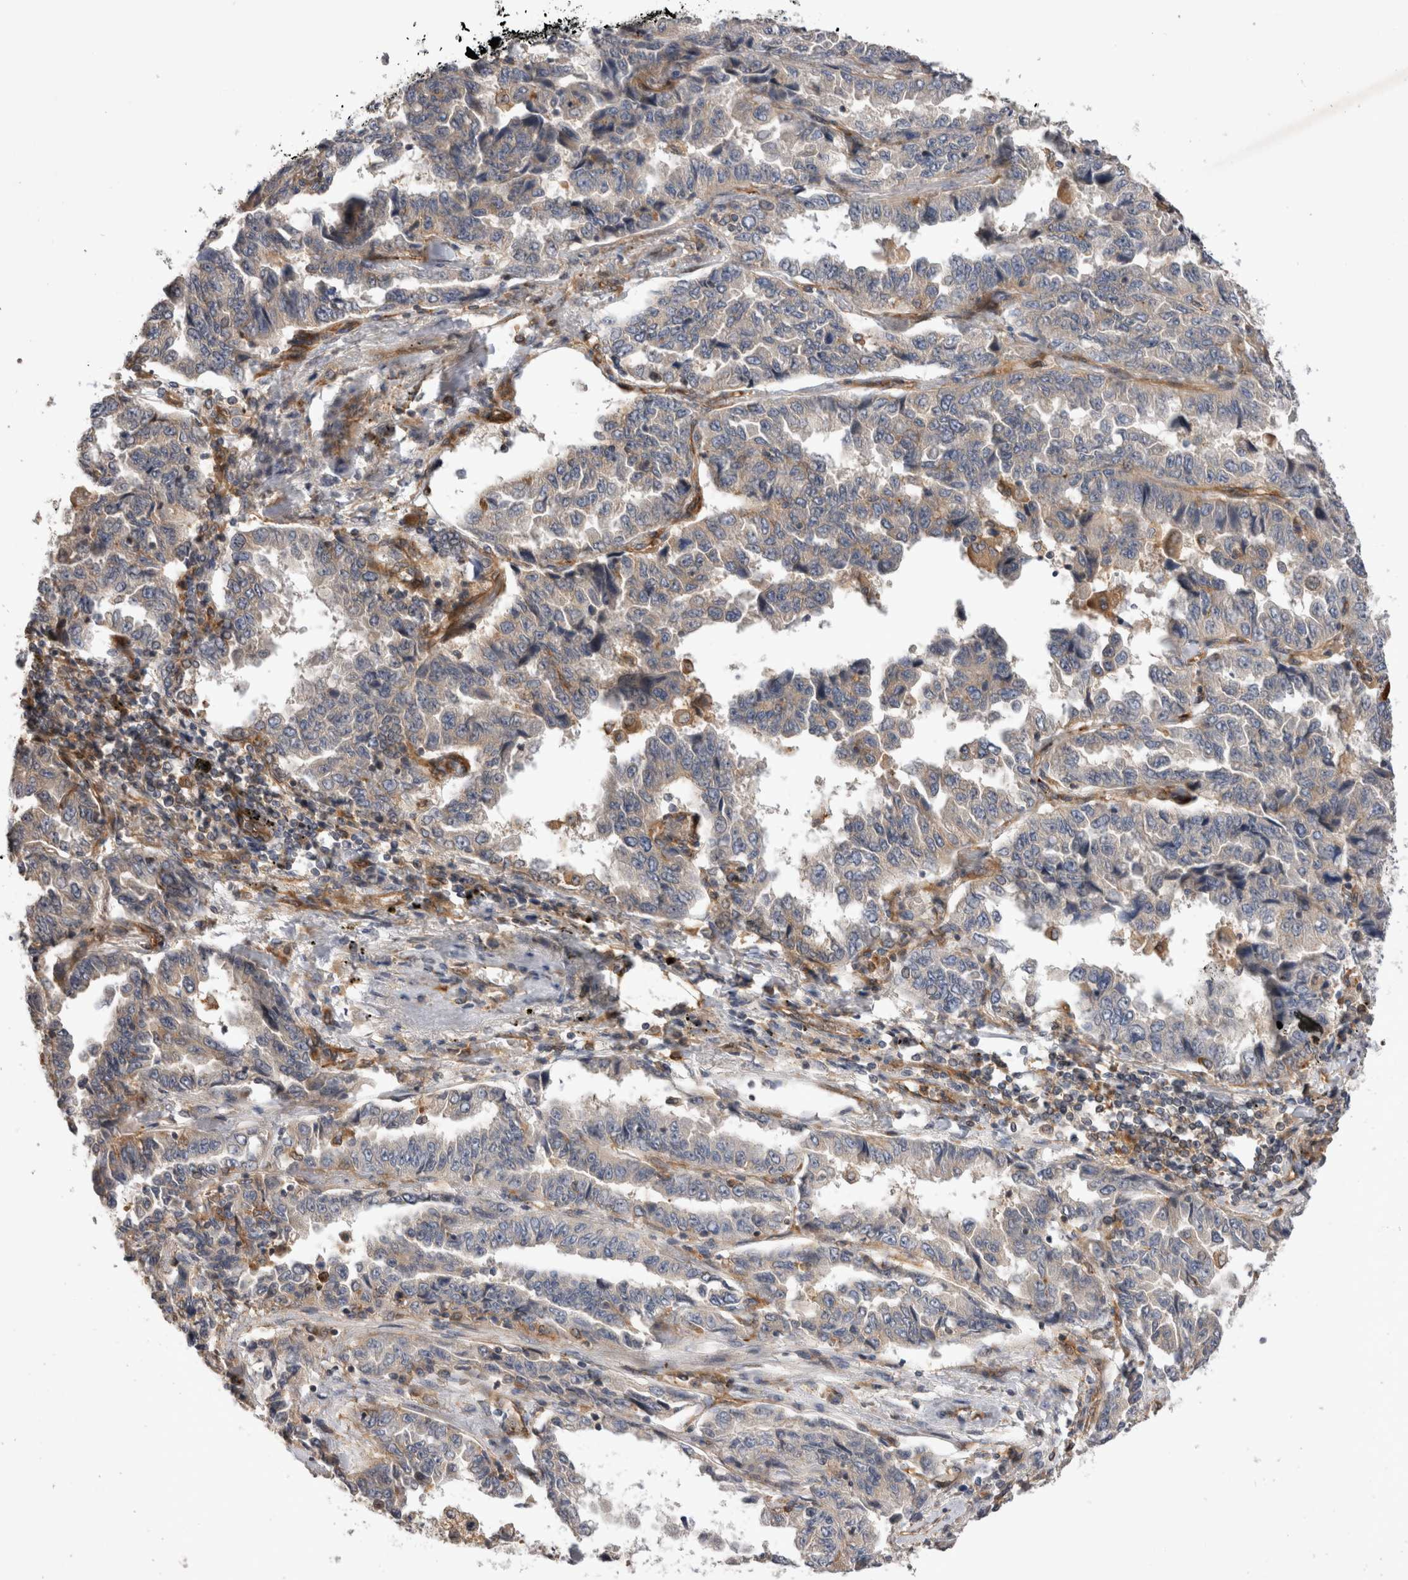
{"staining": {"intensity": "negative", "quantity": "none", "location": "none"}, "tissue": "lung cancer", "cell_type": "Tumor cells", "image_type": "cancer", "snomed": [{"axis": "morphology", "description": "Adenocarcinoma, NOS"}, {"axis": "topography", "description": "Lung"}], "caption": "Protein analysis of adenocarcinoma (lung) reveals no significant expression in tumor cells. (DAB (3,3'-diaminobenzidine) immunohistochemistry, high magnification).", "gene": "BNIP2", "patient": {"sex": "female", "age": 51}}